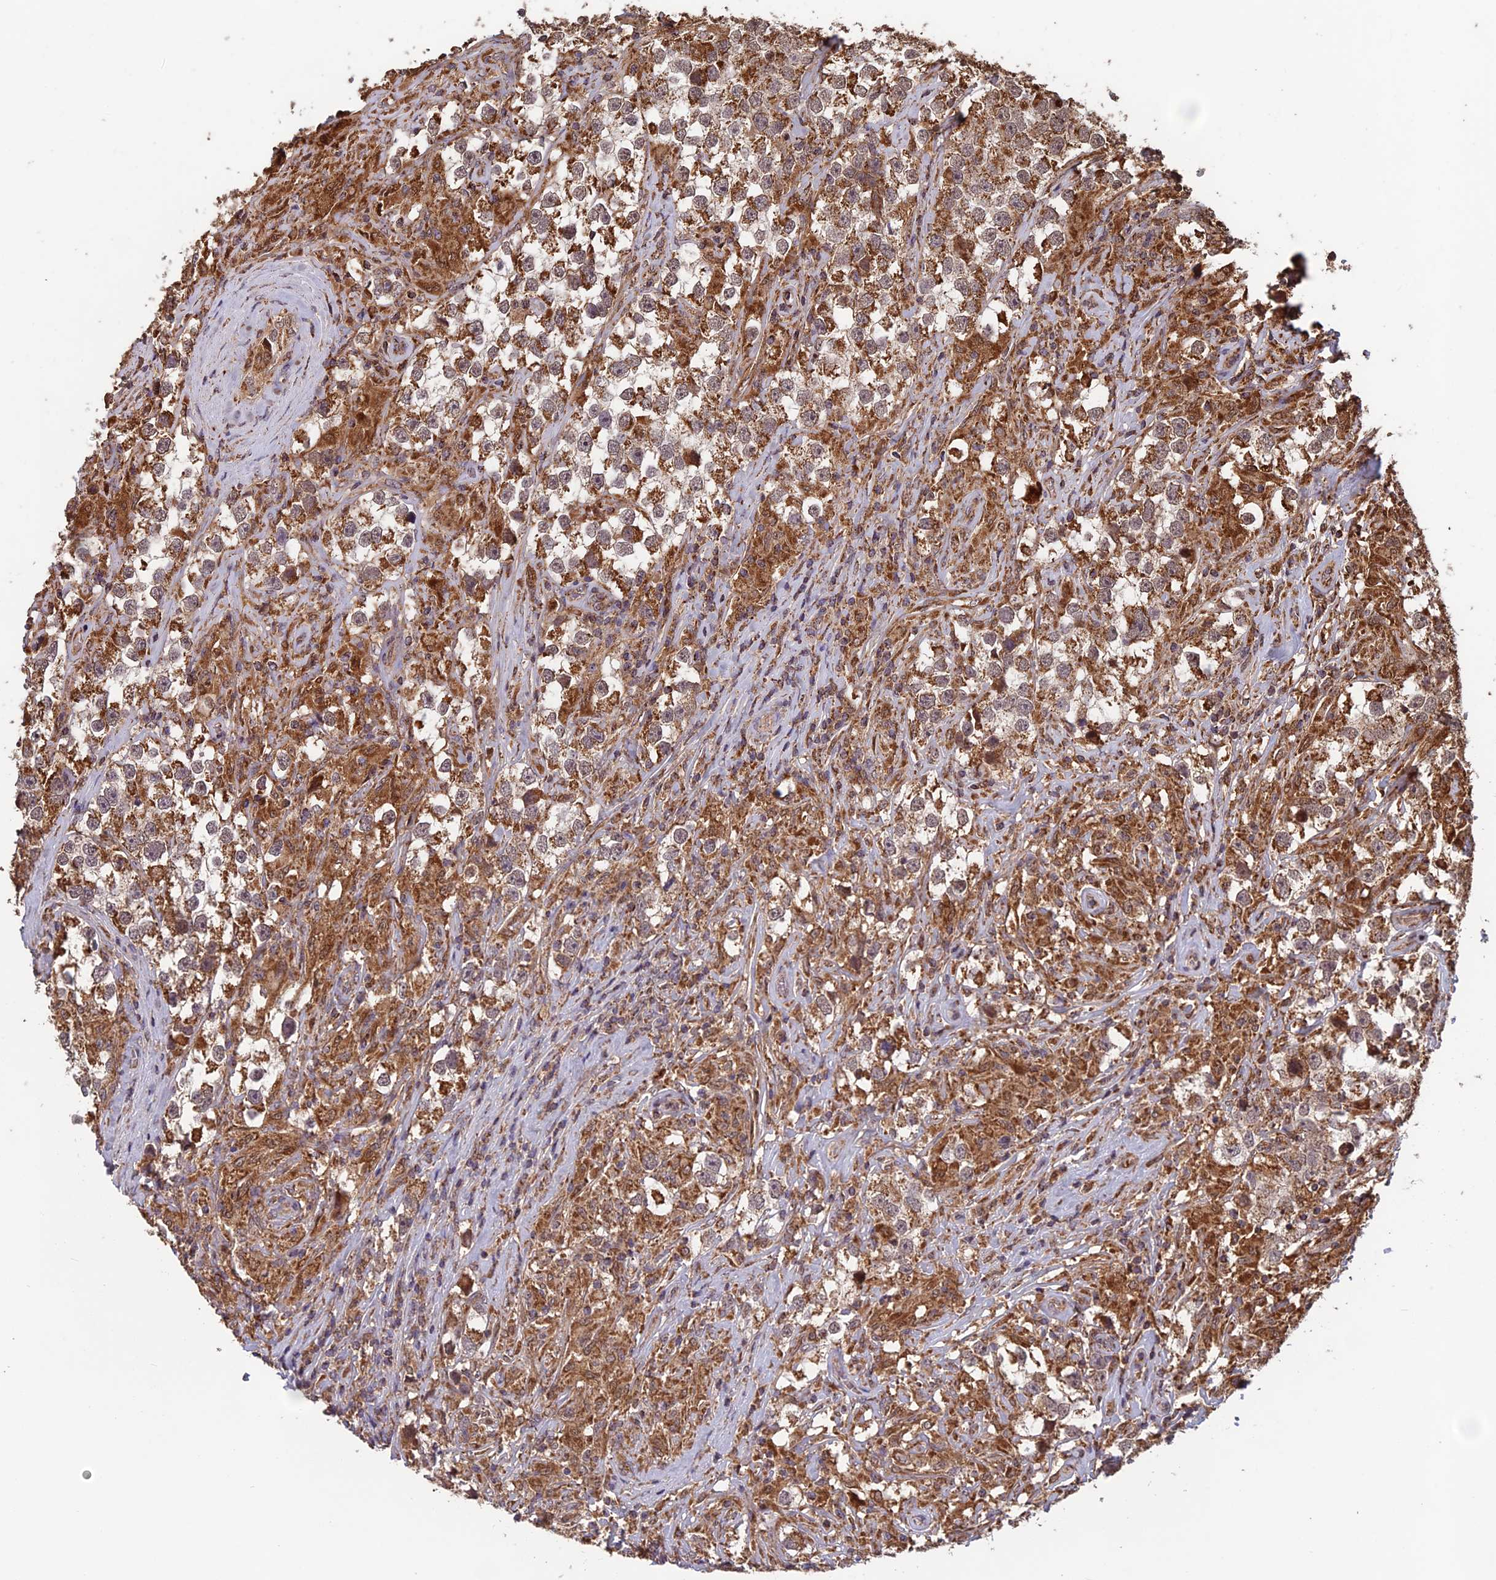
{"staining": {"intensity": "moderate", "quantity": ">75%", "location": "cytoplasmic/membranous"}, "tissue": "testis cancer", "cell_type": "Tumor cells", "image_type": "cancer", "snomed": [{"axis": "morphology", "description": "Seminoma, NOS"}, {"axis": "topography", "description": "Testis"}], "caption": "A high-resolution image shows immunohistochemistry (IHC) staining of testis seminoma, which demonstrates moderate cytoplasmic/membranous expression in approximately >75% of tumor cells.", "gene": "CCDC15", "patient": {"sex": "male", "age": 46}}